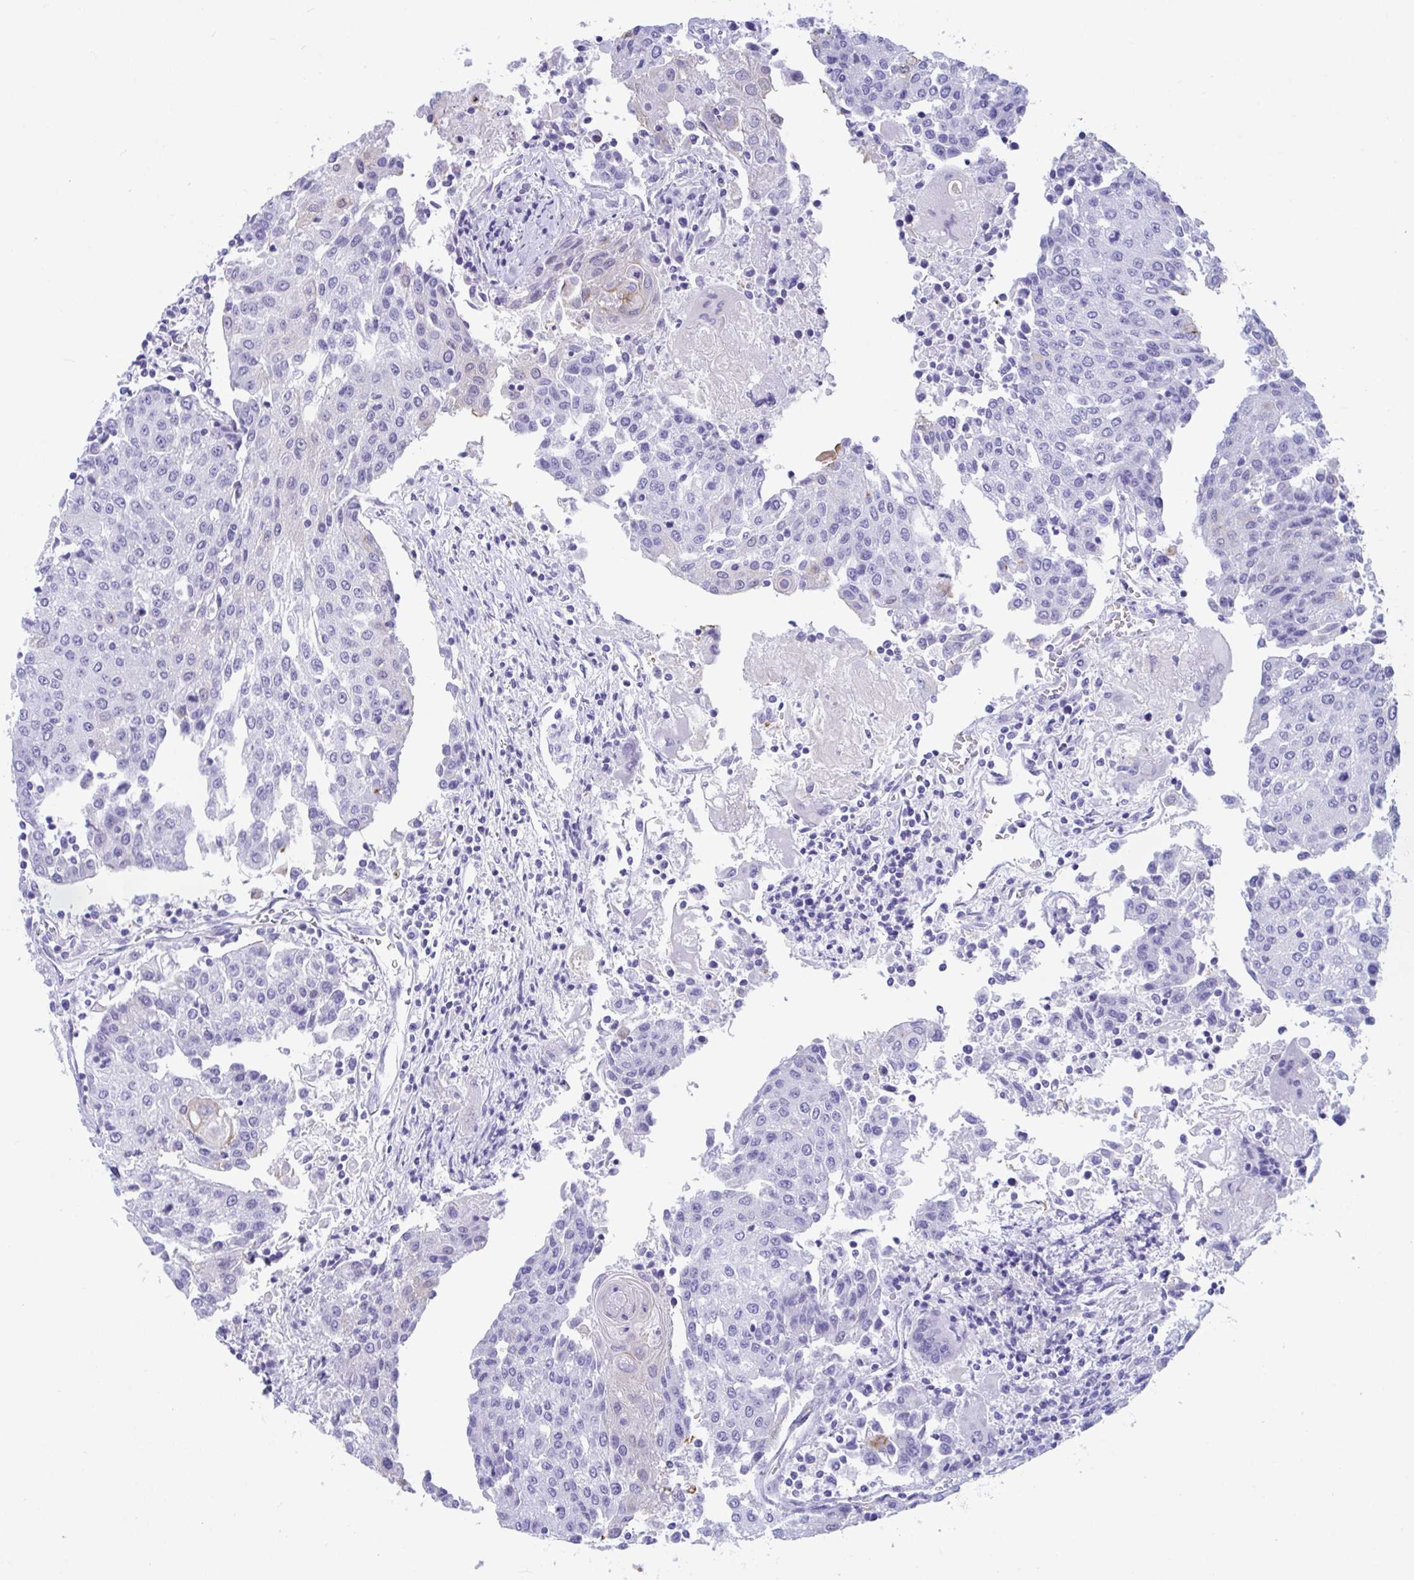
{"staining": {"intensity": "moderate", "quantity": "<25%", "location": "cytoplasmic/membranous"}, "tissue": "urothelial cancer", "cell_type": "Tumor cells", "image_type": "cancer", "snomed": [{"axis": "morphology", "description": "Urothelial carcinoma, High grade"}, {"axis": "topography", "description": "Urinary bladder"}], "caption": "This is an image of immunohistochemistry staining of urothelial carcinoma (high-grade), which shows moderate expression in the cytoplasmic/membranous of tumor cells.", "gene": "TTC30B", "patient": {"sex": "female", "age": 85}}